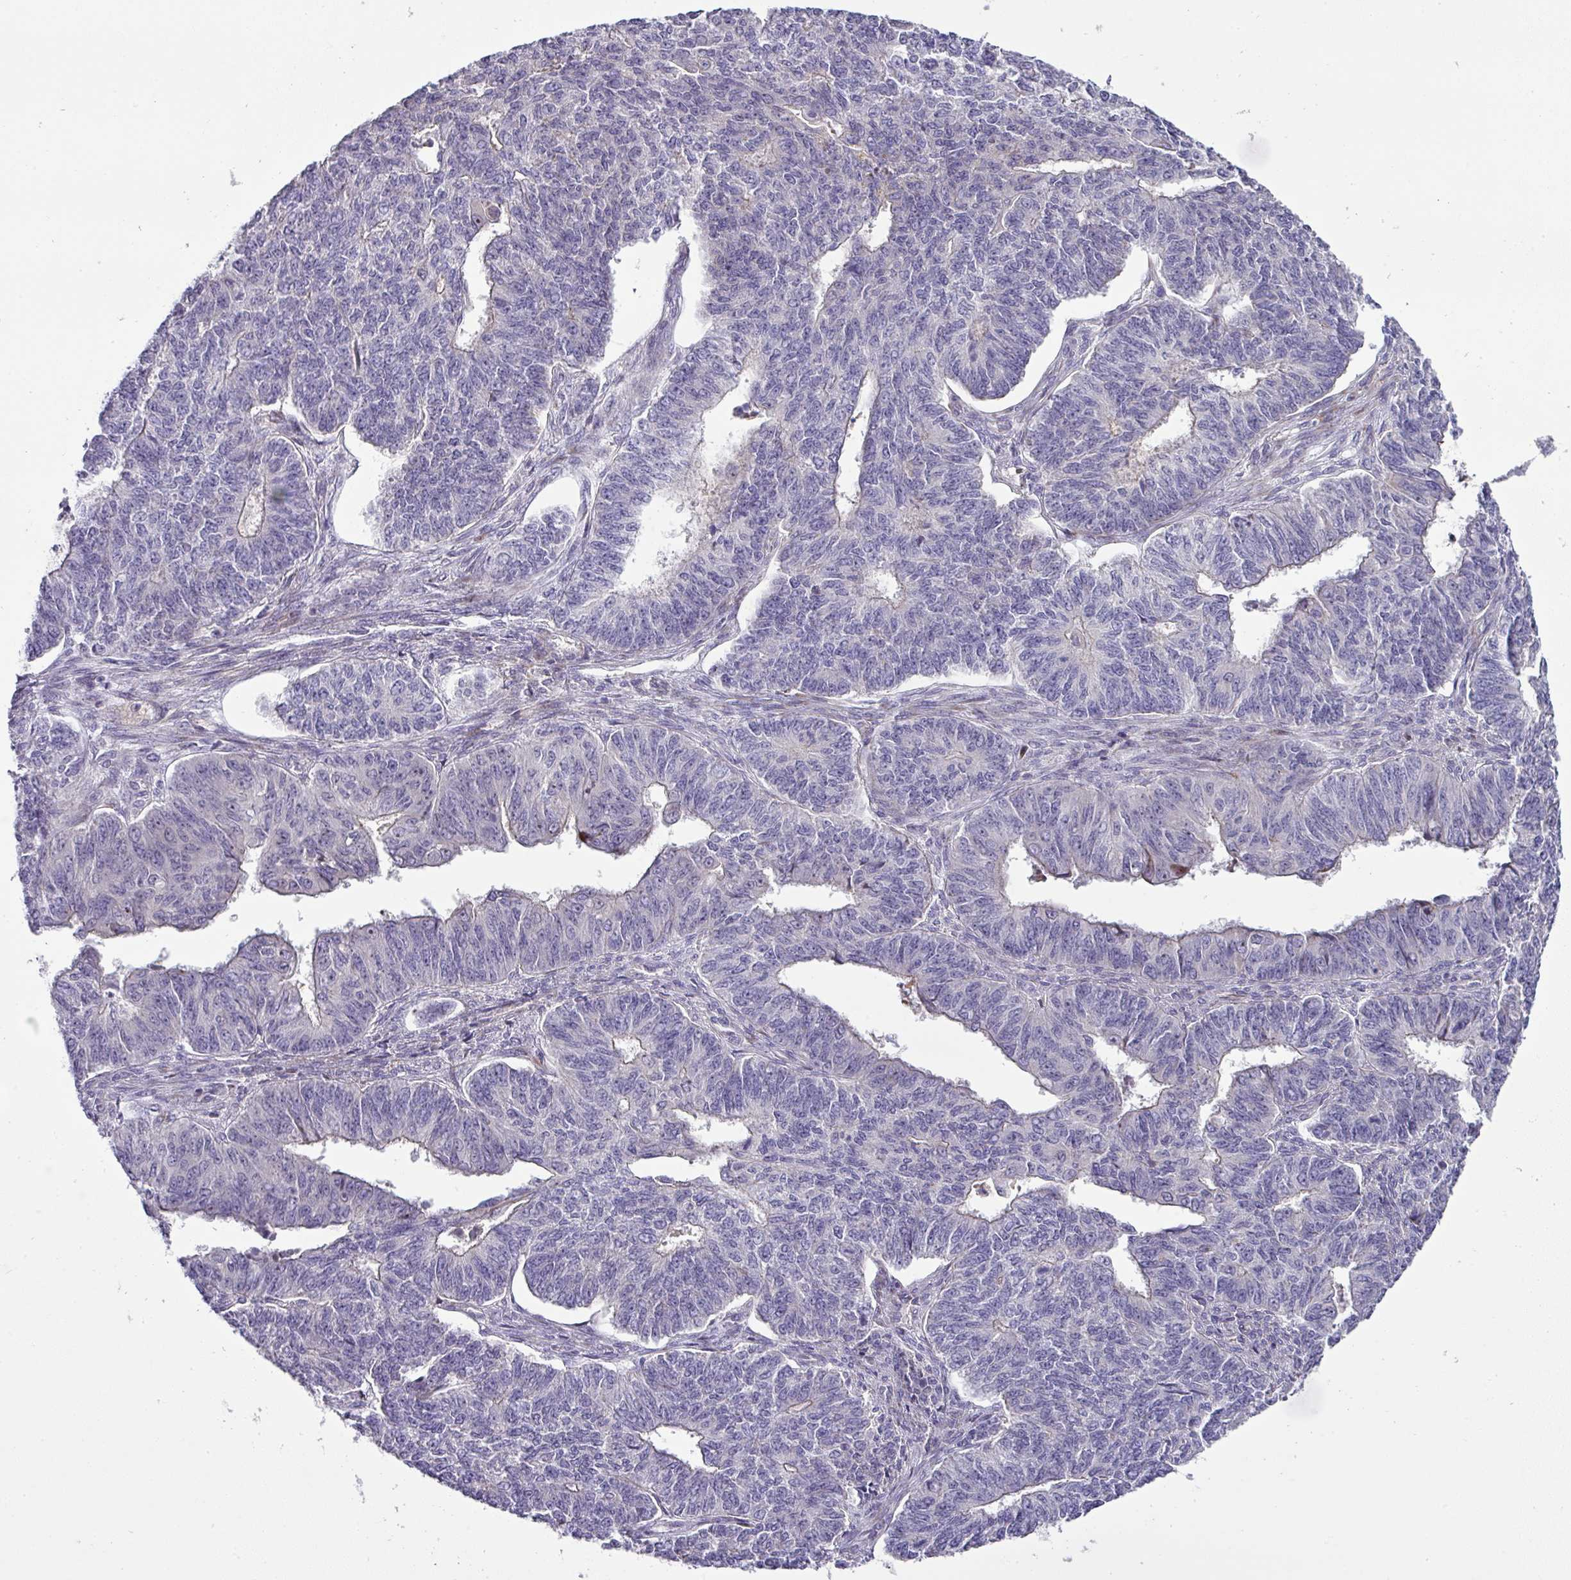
{"staining": {"intensity": "negative", "quantity": "none", "location": "none"}, "tissue": "endometrial cancer", "cell_type": "Tumor cells", "image_type": "cancer", "snomed": [{"axis": "morphology", "description": "Adenocarcinoma, NOS"}, {"axis": "topography", "description": "Endometrium"}], "caption": "A micrograph of adenocarcinoma (endometrial) stained for a protein demonstrates no brown staining in tumor cells. (Stains: DAB (3,3'-diaminobenzidine) immunohistochemistry with hematoxylin counter stain, Microscopy: brightfield microscopy at high magnification).", "gene": "ATP6V1F", "patient": {"sex": "female", "age": 32}}